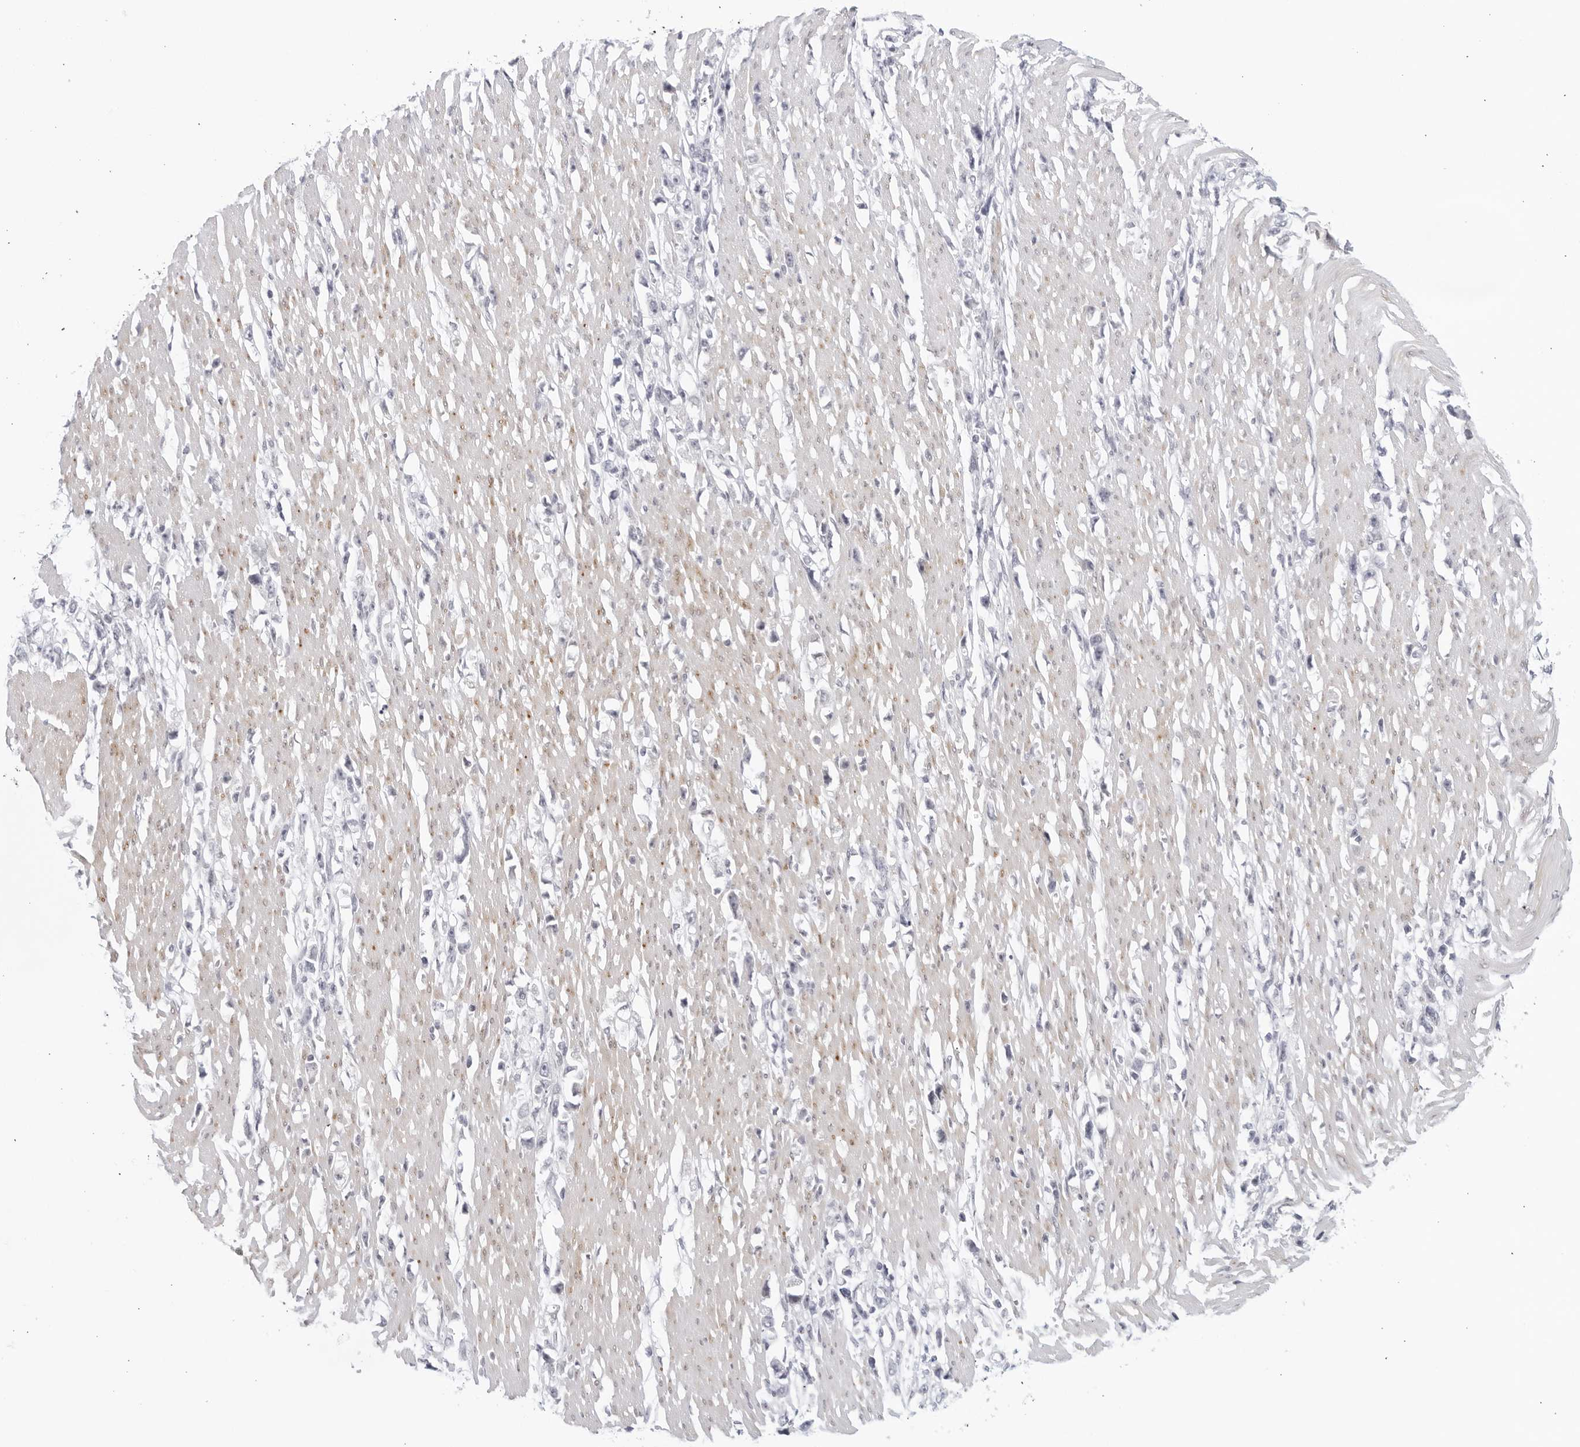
{"staining": {"intensity": "negative", "quantity": "none", "location": "none"}, "tissue": "stomach cancer", "cell_type": "Tumor cells", "image_type": "cancer", "snomed": [{"axis": "morphology", "description": "Adenocarcinoma, NOS"}, {"axis": "topography", "description": "Stomach"}], "caption": "Micrograph shows no protein expression in tumor cells of stomach cancer tissue.", "gene": "WDTC1", "patient": {"sex": "female", "age": 59}}